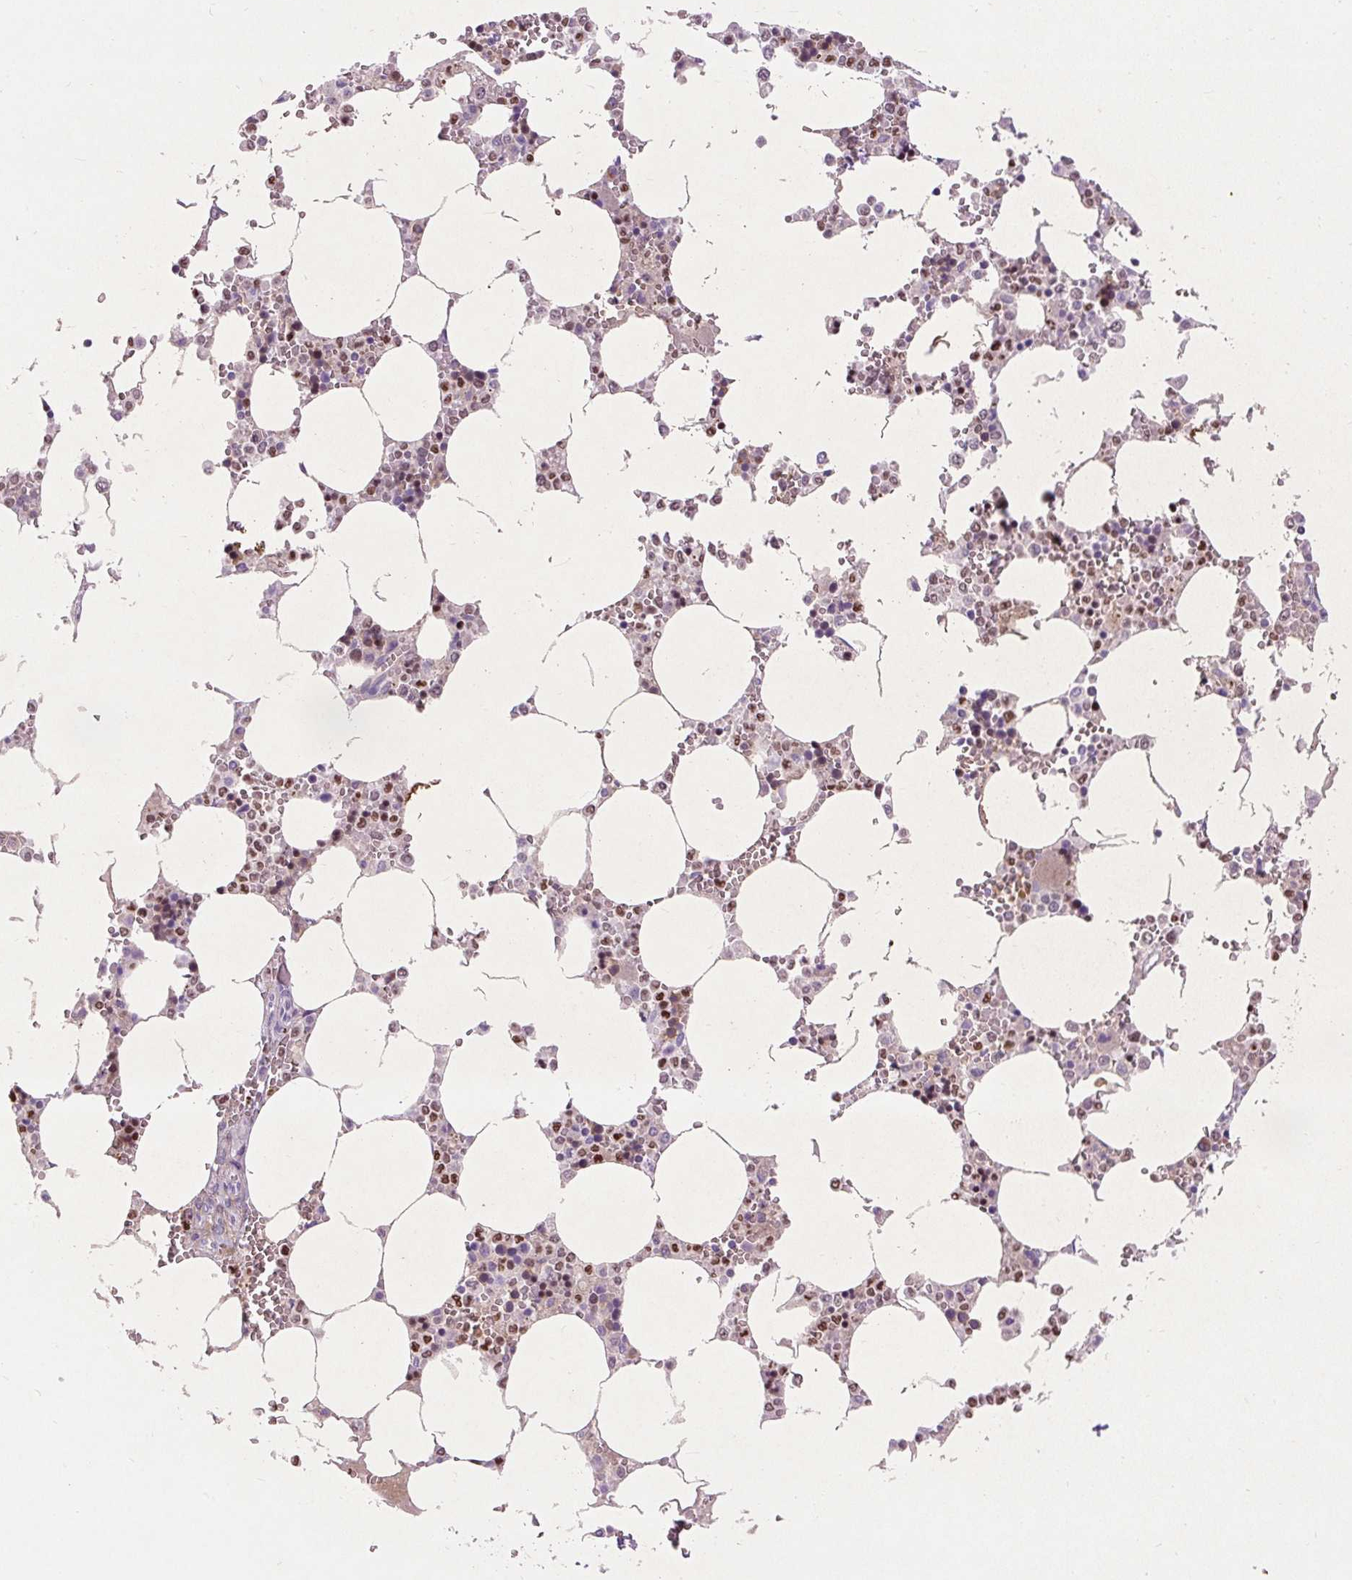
{"staining": {"intensity": "moderate", "quantity": ">75%", "location": "nuclear"}, "tissue": "bone marrow", "cell_type": "Hematopoietic cells", "image_type": "normal", "snomed": [{"axis": "morphology", "description": "Normal tissue, NOS"}, {"axis": "topography", "description": "Bone marrow"}], "caption": "Bone marrow stained with immunohistochemistry displays moderate nuclear positivity in approximately >75% of hematopoietic cells.", "gene": "SPC24", "patient": {"sex": "male", "age": 64}}